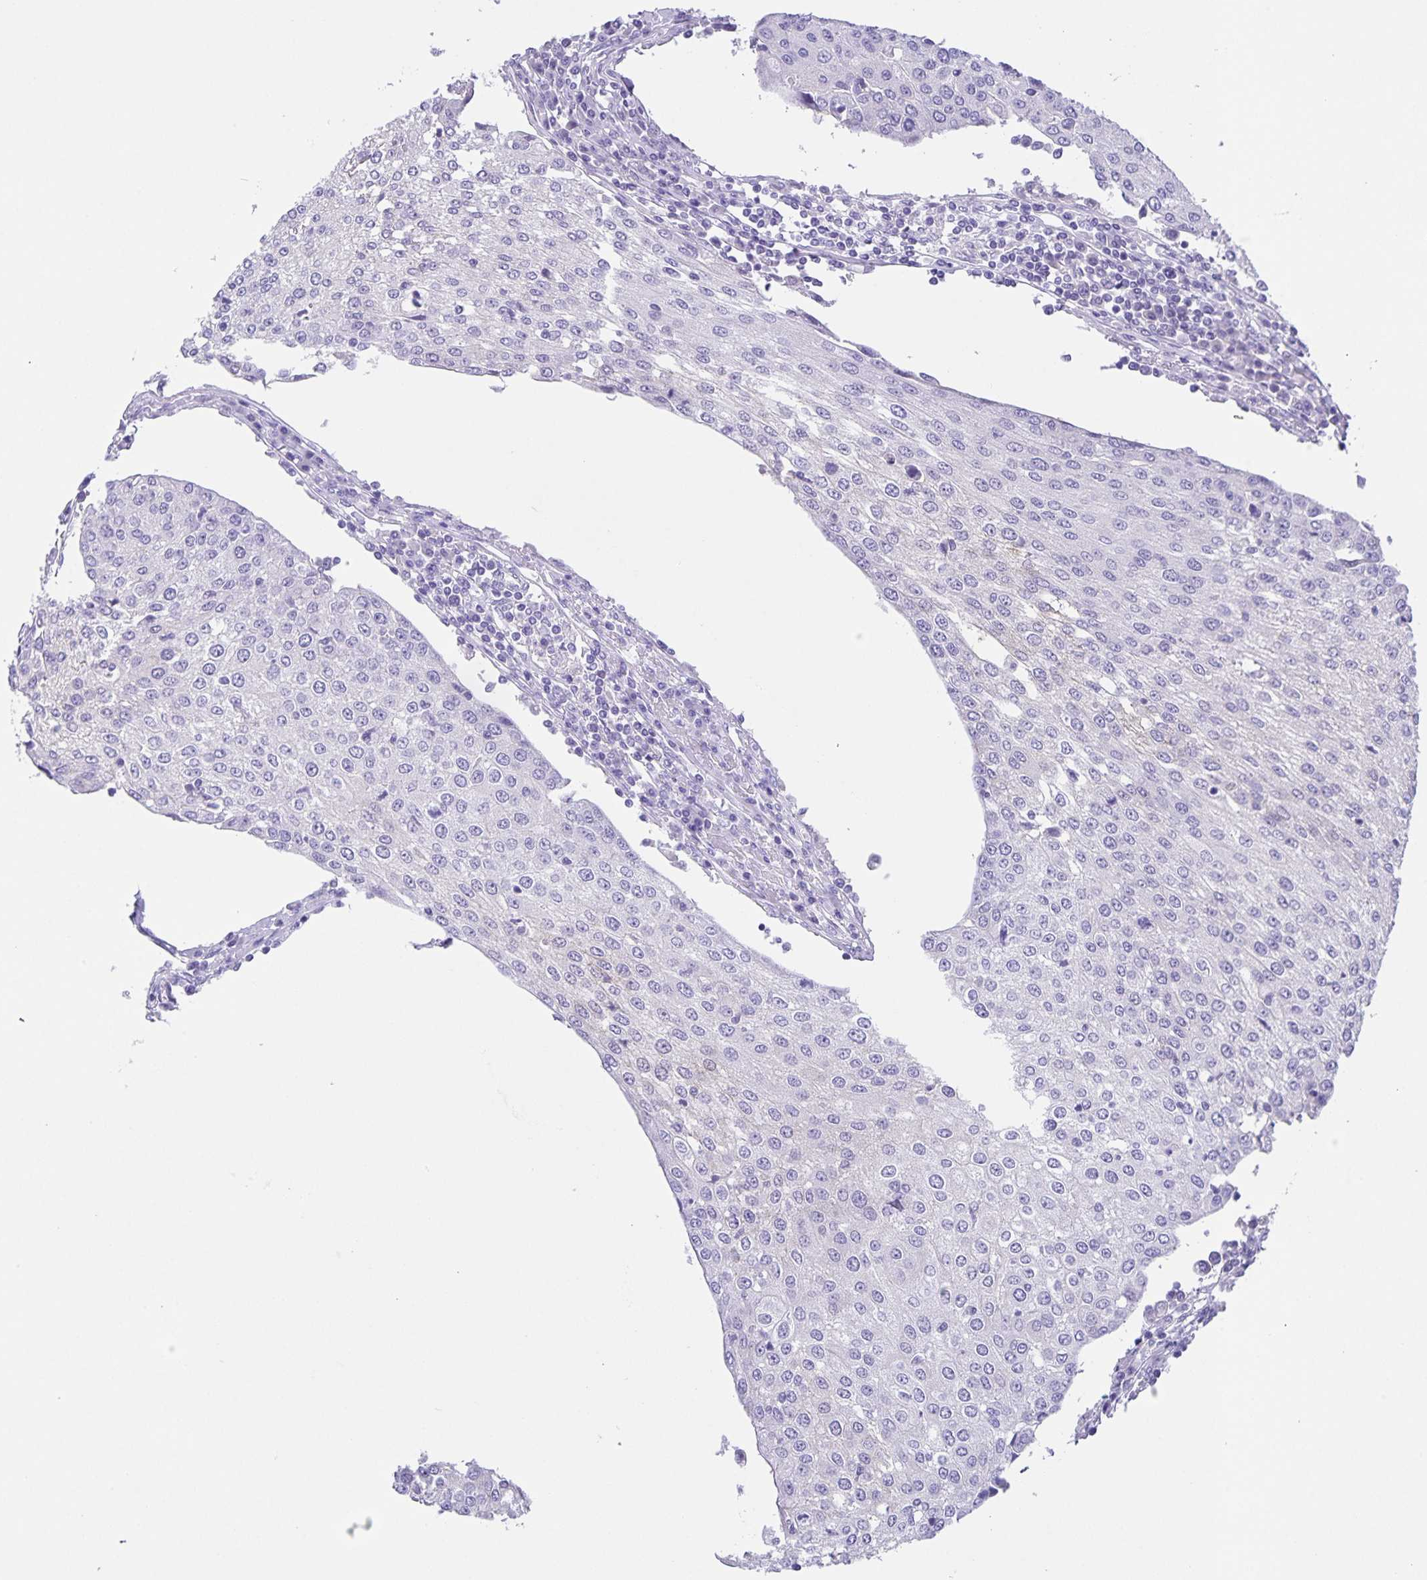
{"staining": {"intensity": "negative", "quantity": "none", "location": "none"}, "tissue": "urothelial cancer", "cell_type": "Tumor cells", "image_type": "cancer", "snomed": [{"axis": "morphology", "description": "Urothelial carcinoma, High grade"}, {"axis": "topography", "description": "Urinary bladder"}], "caption": "Urothelial cancer stained for a protein using immunohistochemistry (IHC) demonstrates no expression tumor cells.", "gene": "UBQLN3", "patient": {"sex": "female", "age": 85}}